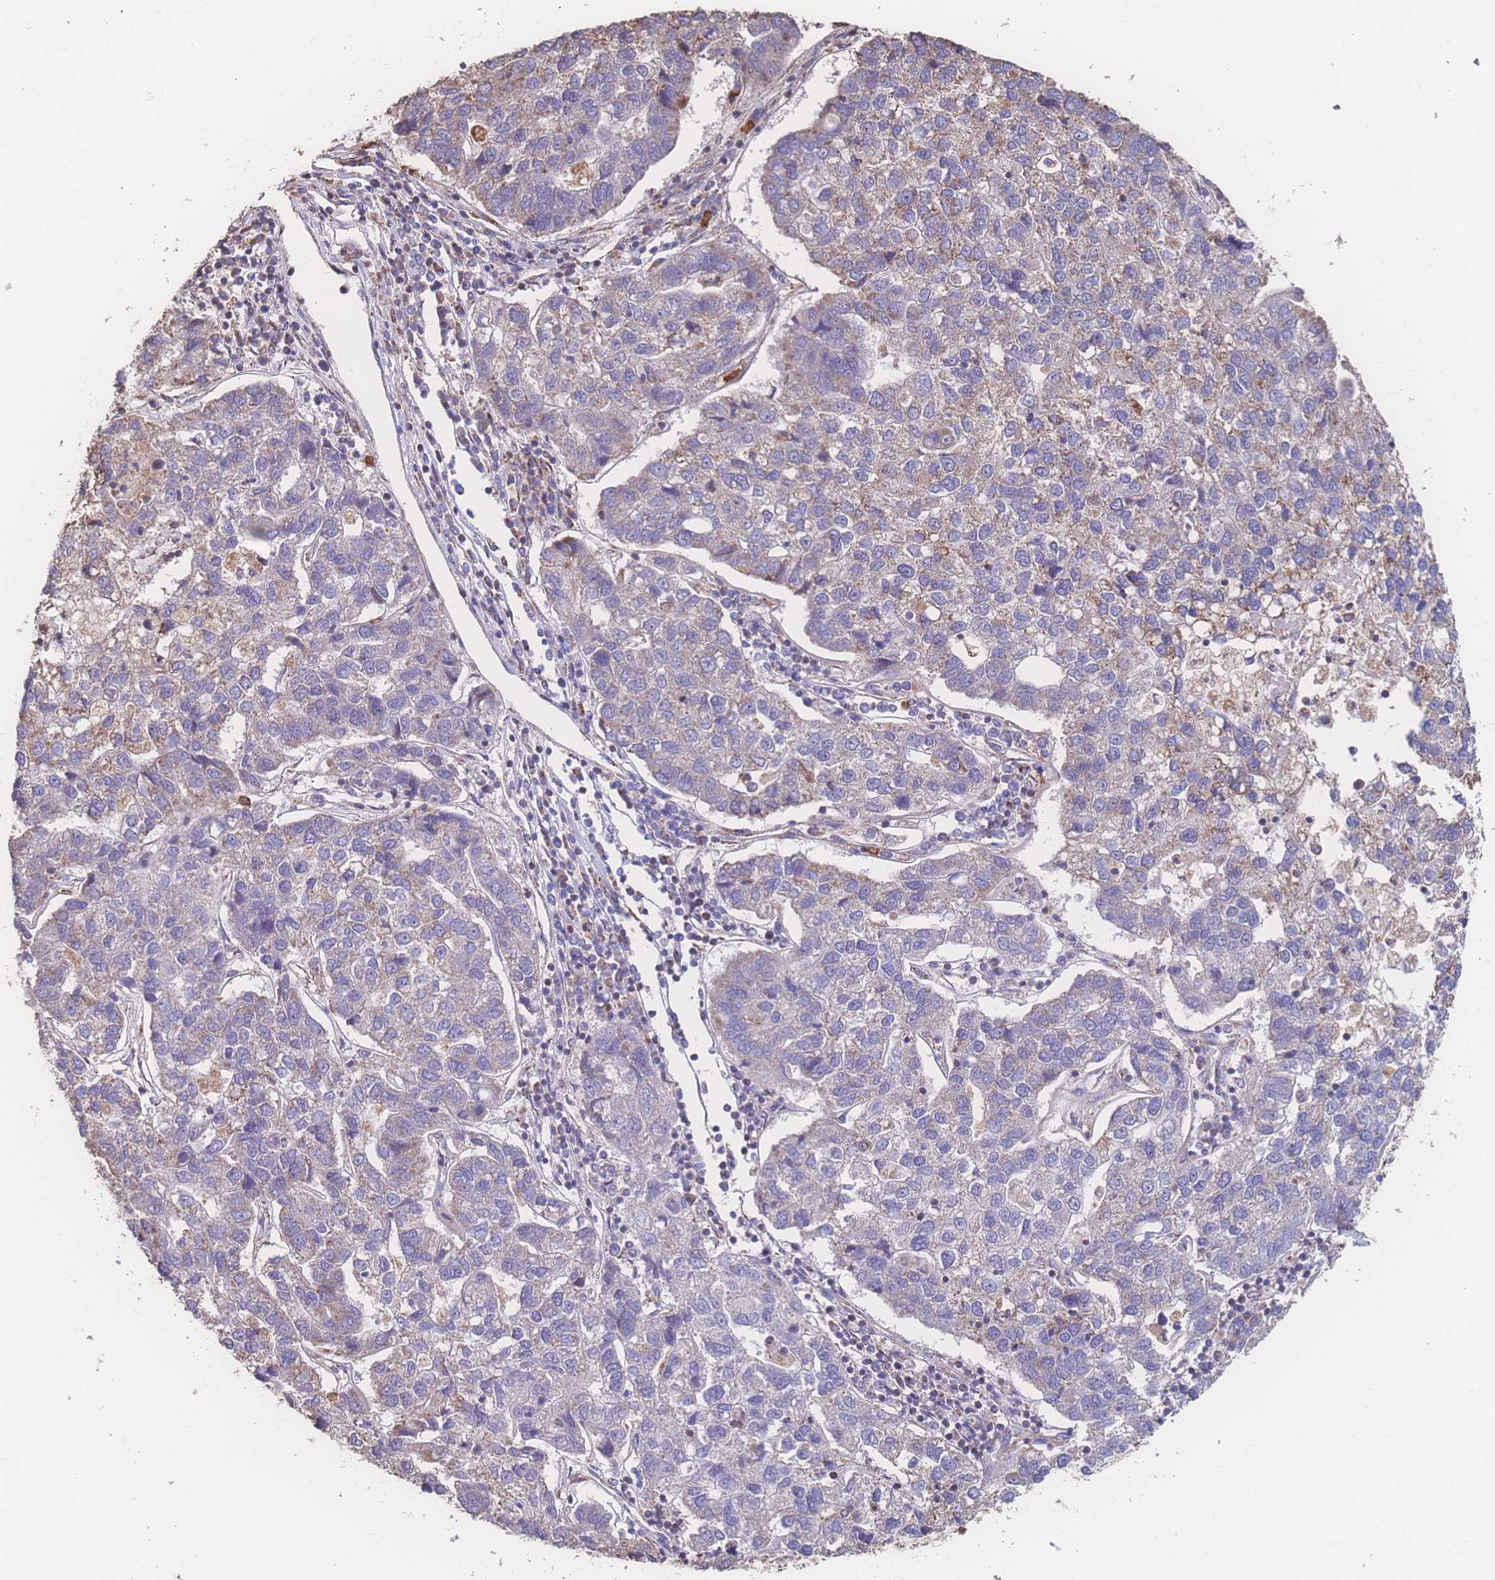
{"staining": {"intensity": "moderate", "quantity": "<25%", "location": "cytoplasmic/membranous"}, "tissue": "pancreatic cancer", "cell_type": "Tumor cells", "image_type": "cancer", "snomed": [{"axis": "morphology", "description": "Adenocarcinoma, NOS"}, {"axis": "topography", "description": "Pancreas"}], "caption": "High-power microscopy captured an immunohistochemistry (IHC) image of pancreatic cancer, revealing moderate cytoplasmic/membranous positivity in about <25% of tumor cells.", "gene": "SGSM3", "patient": {"sex": "female", "age": 61}}